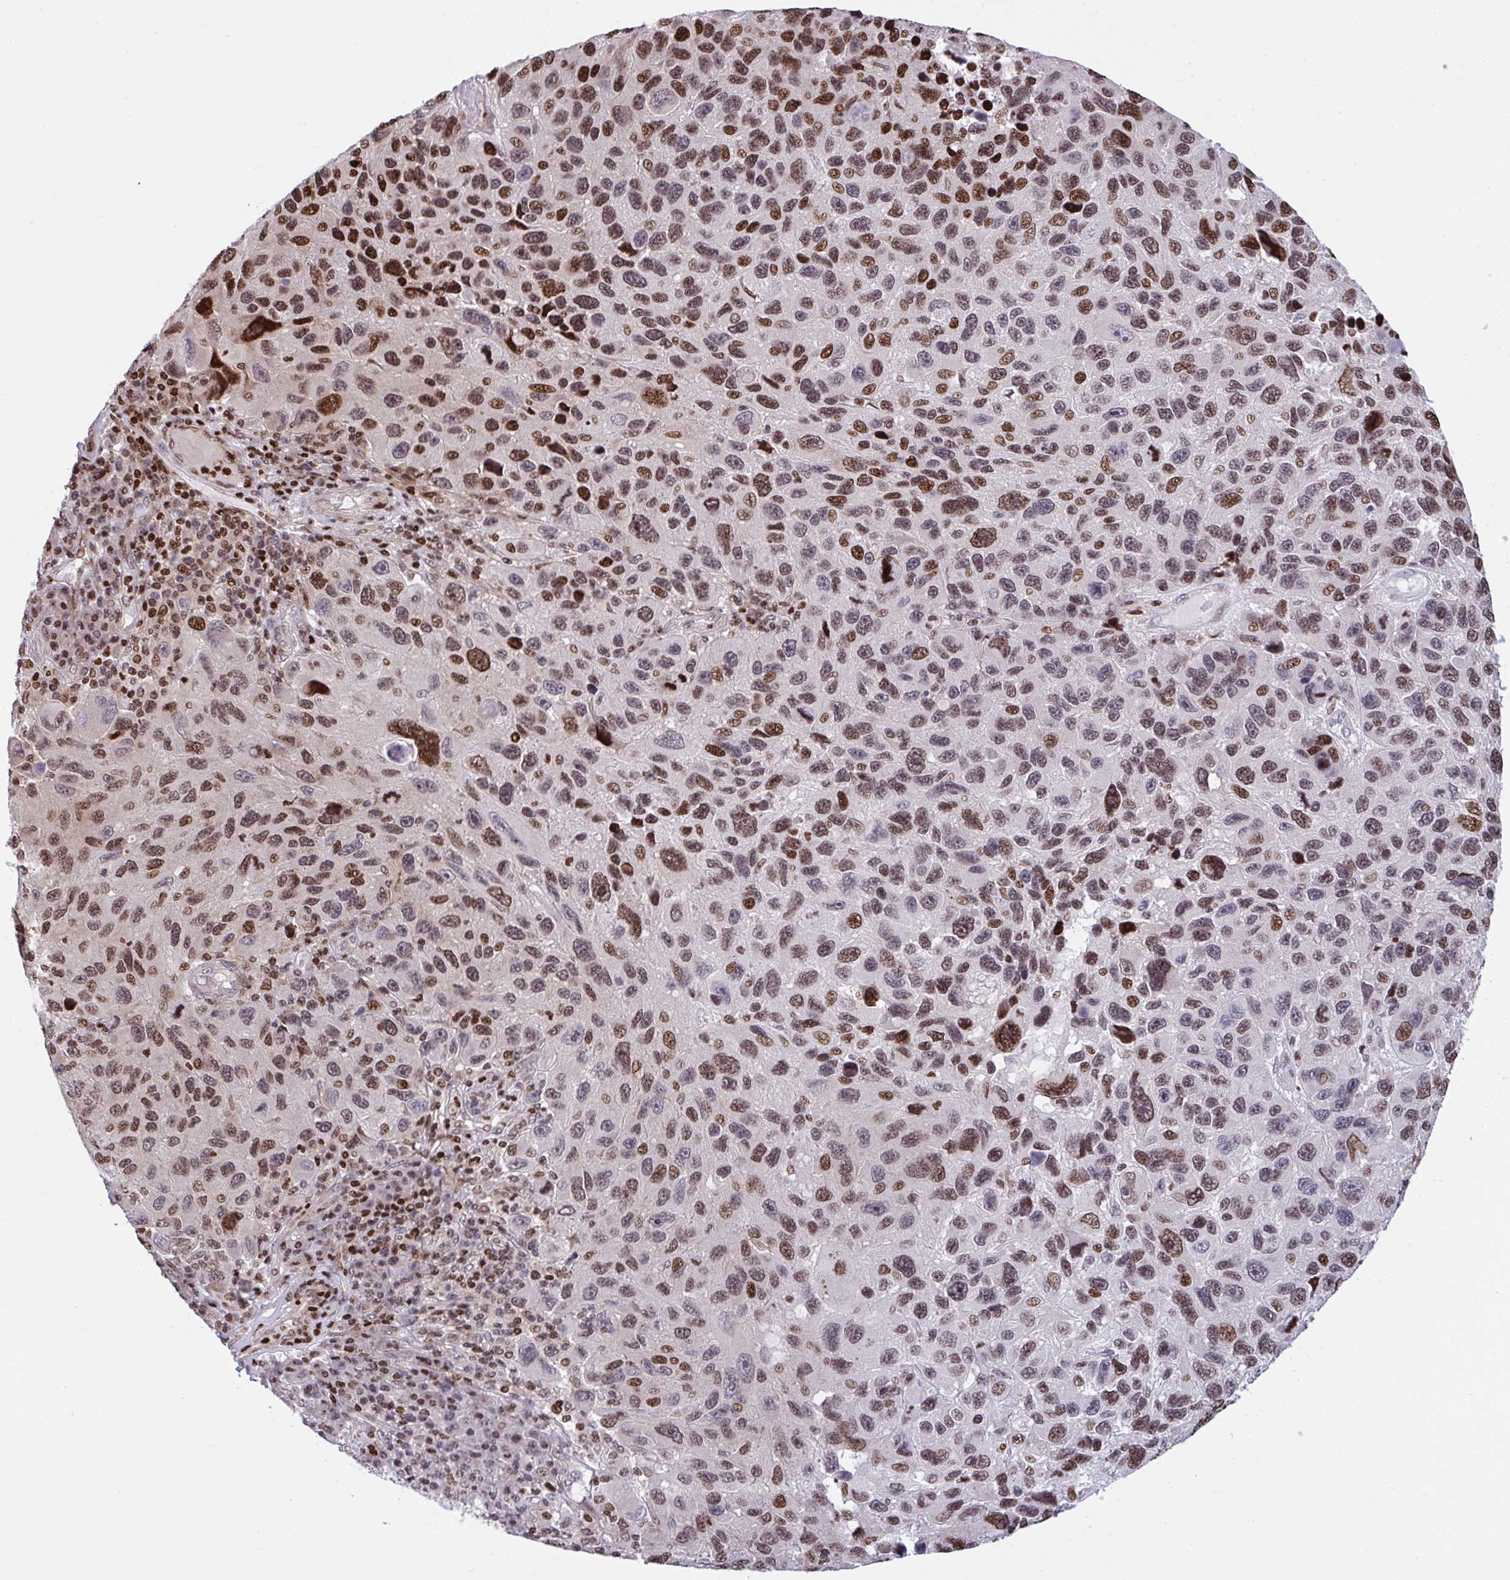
{"staining": {"intensity": "strong", "quantity": ">75%", "location": "nuclear"}, "tissue": "melanoma", "cell_type": "Tumor cells", "image_type": "cancer", "snomed": [{"axis": "morphology", "description": "Malignant melanoma, NOS"}, {"axis": "topography", "description": "Skin"}], "caption": "High-magnification brightfield microscopy of malignant melanoma stained with DAB (brown) and counterstained with hematoxylin (blue). tumor cells exhibit strong nuclear staining is present in about>75% of cells. (Brightfield microscopy of DAB IHC at high magnification).", "gene": "RAPGEF5", "patient": {"sex": "male", "age": 53}}